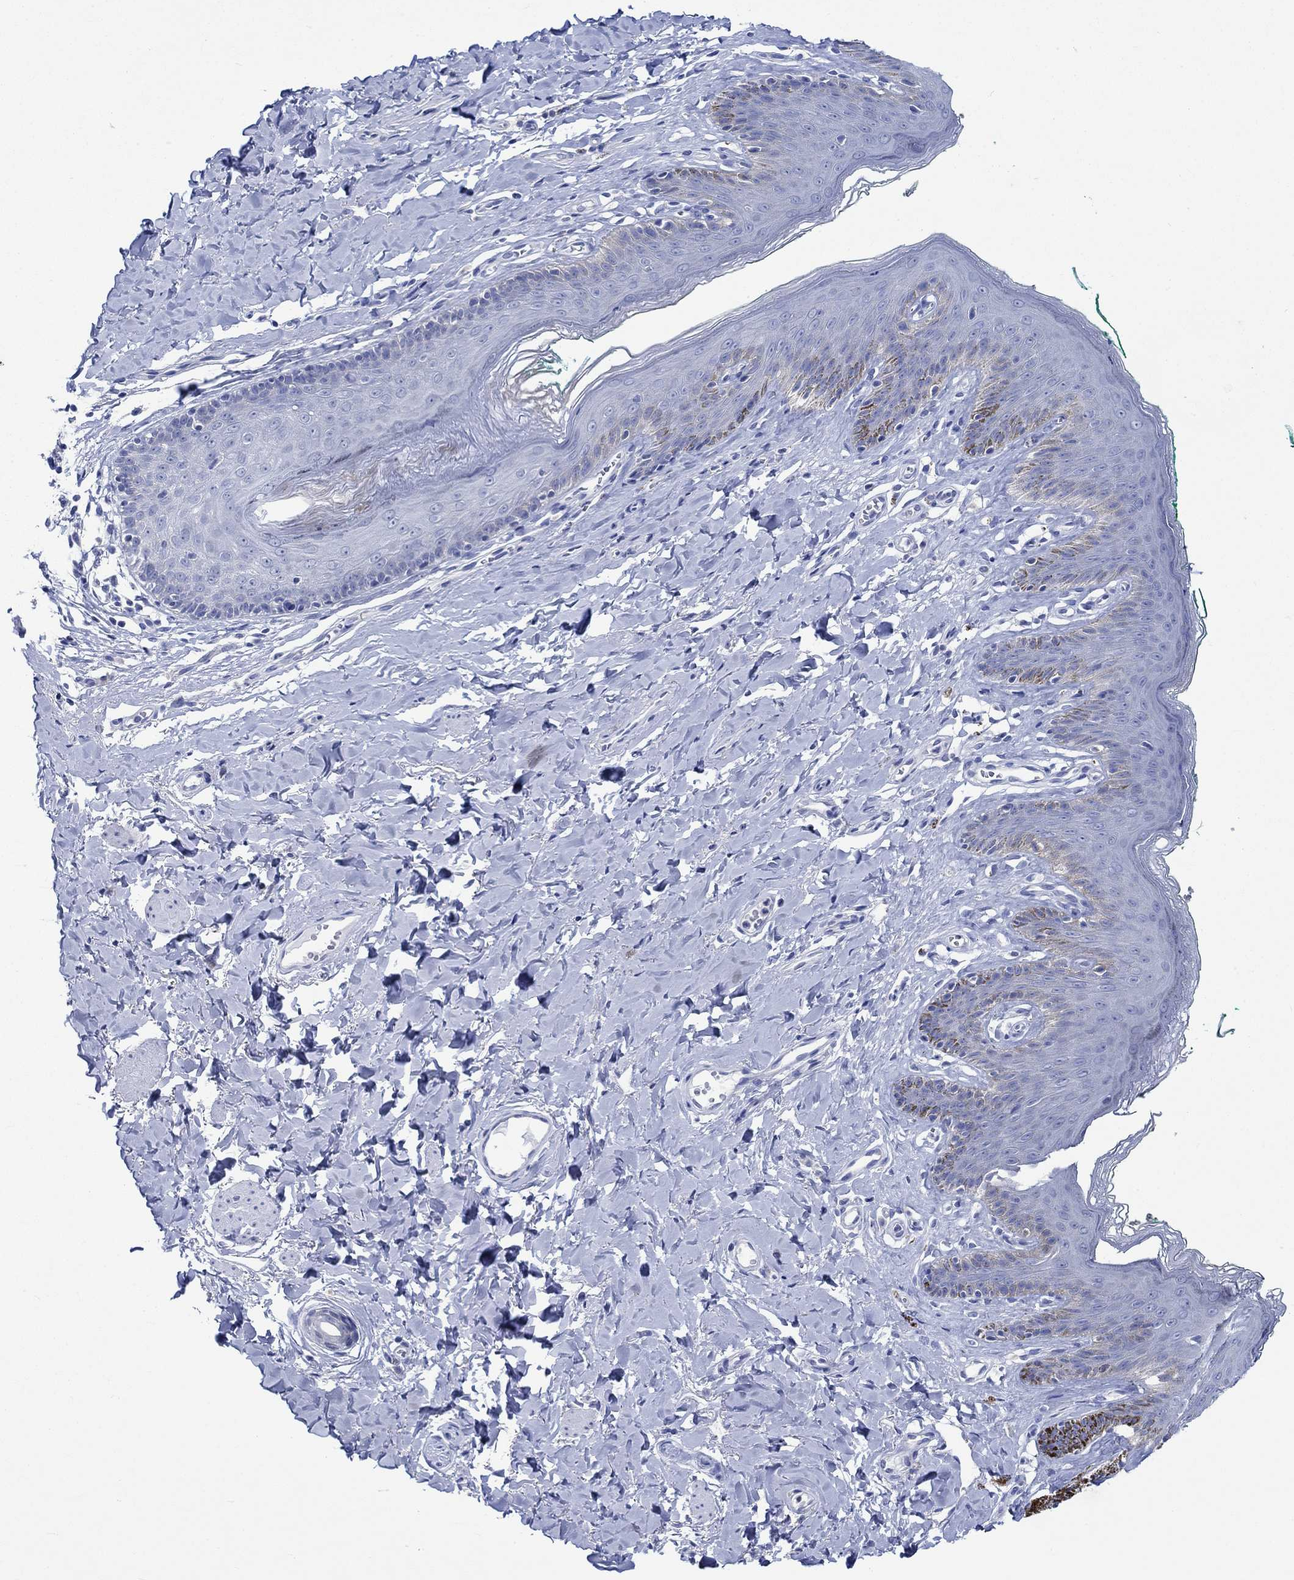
{"staining": {"intensity": "negative", "quantity": "none", "location": "none"}, "tissue": "skin", "cell_type": "Epidermal cells", "image_type": "normal", "snomed": [{"axis": "morphology", "description": "Normal tissue, NOS"}, {"axis": "topography", "description": "Vulva"}], "caption": "A photomicrograph of human skin is negative for staining in epidermal cells. (DAB (3,3'-diaminobenzidine) immunohistochemistry (IHC) with hematoxylin counter stain).", "gene": "PTPRN2", "patient": {"sex": "female", "age": 66}}